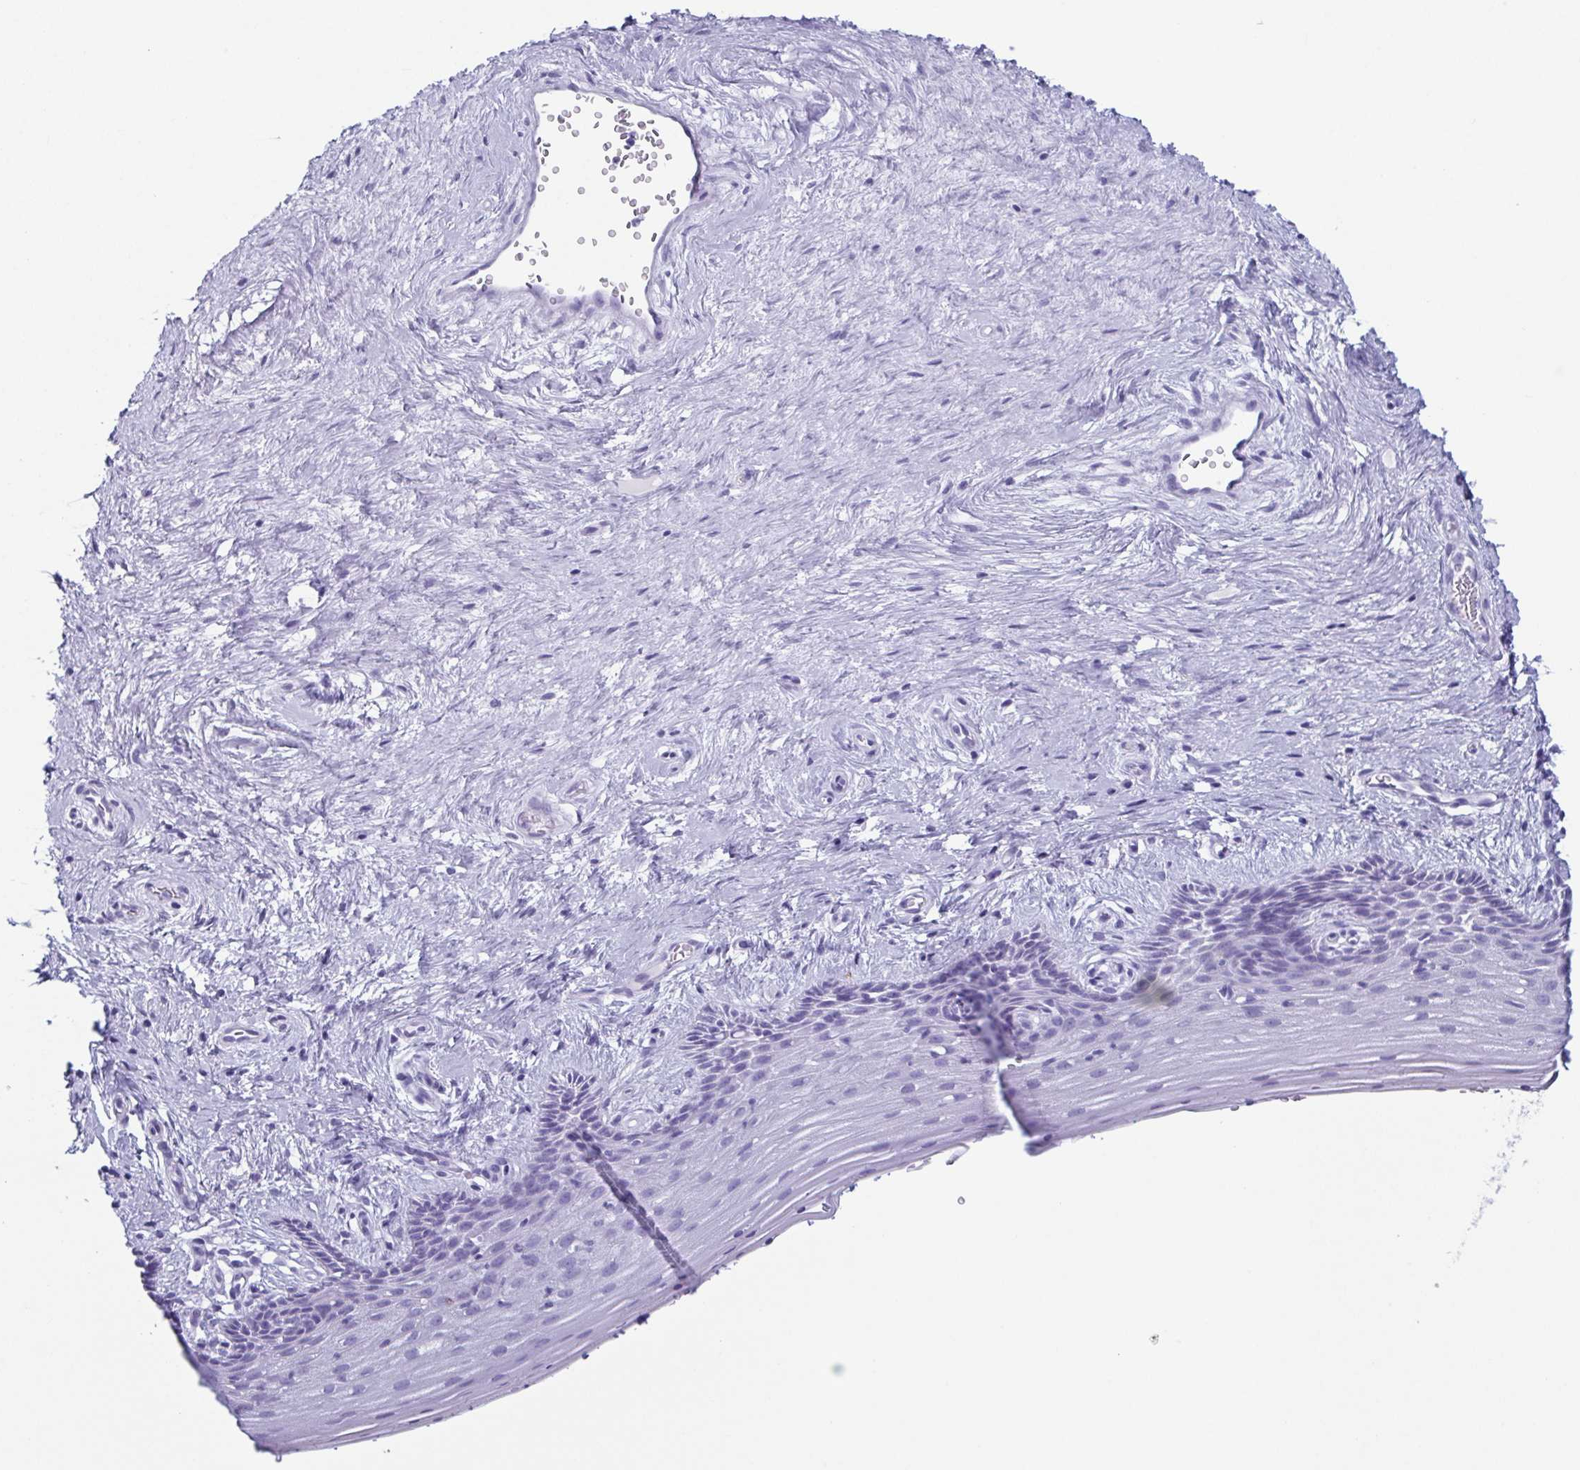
{"staining": {"intensity": "negative", "quantity": "none", "location": "none"}, "tissue": "vagina", "cell_type": "Squamous epithelial cells", "image_type": "normal", "snomed": [{"axis": "morphology", "description": "Normal tissue, NOS"}, {"axis": "topography", "description": "Vagina"}], "caption": "Vagina was stained to show a protein in brown. There is no significant expression in squamous epithelial cells.", "gene": "ENKUR", "patient": {"sex": "female", "age": 45}}